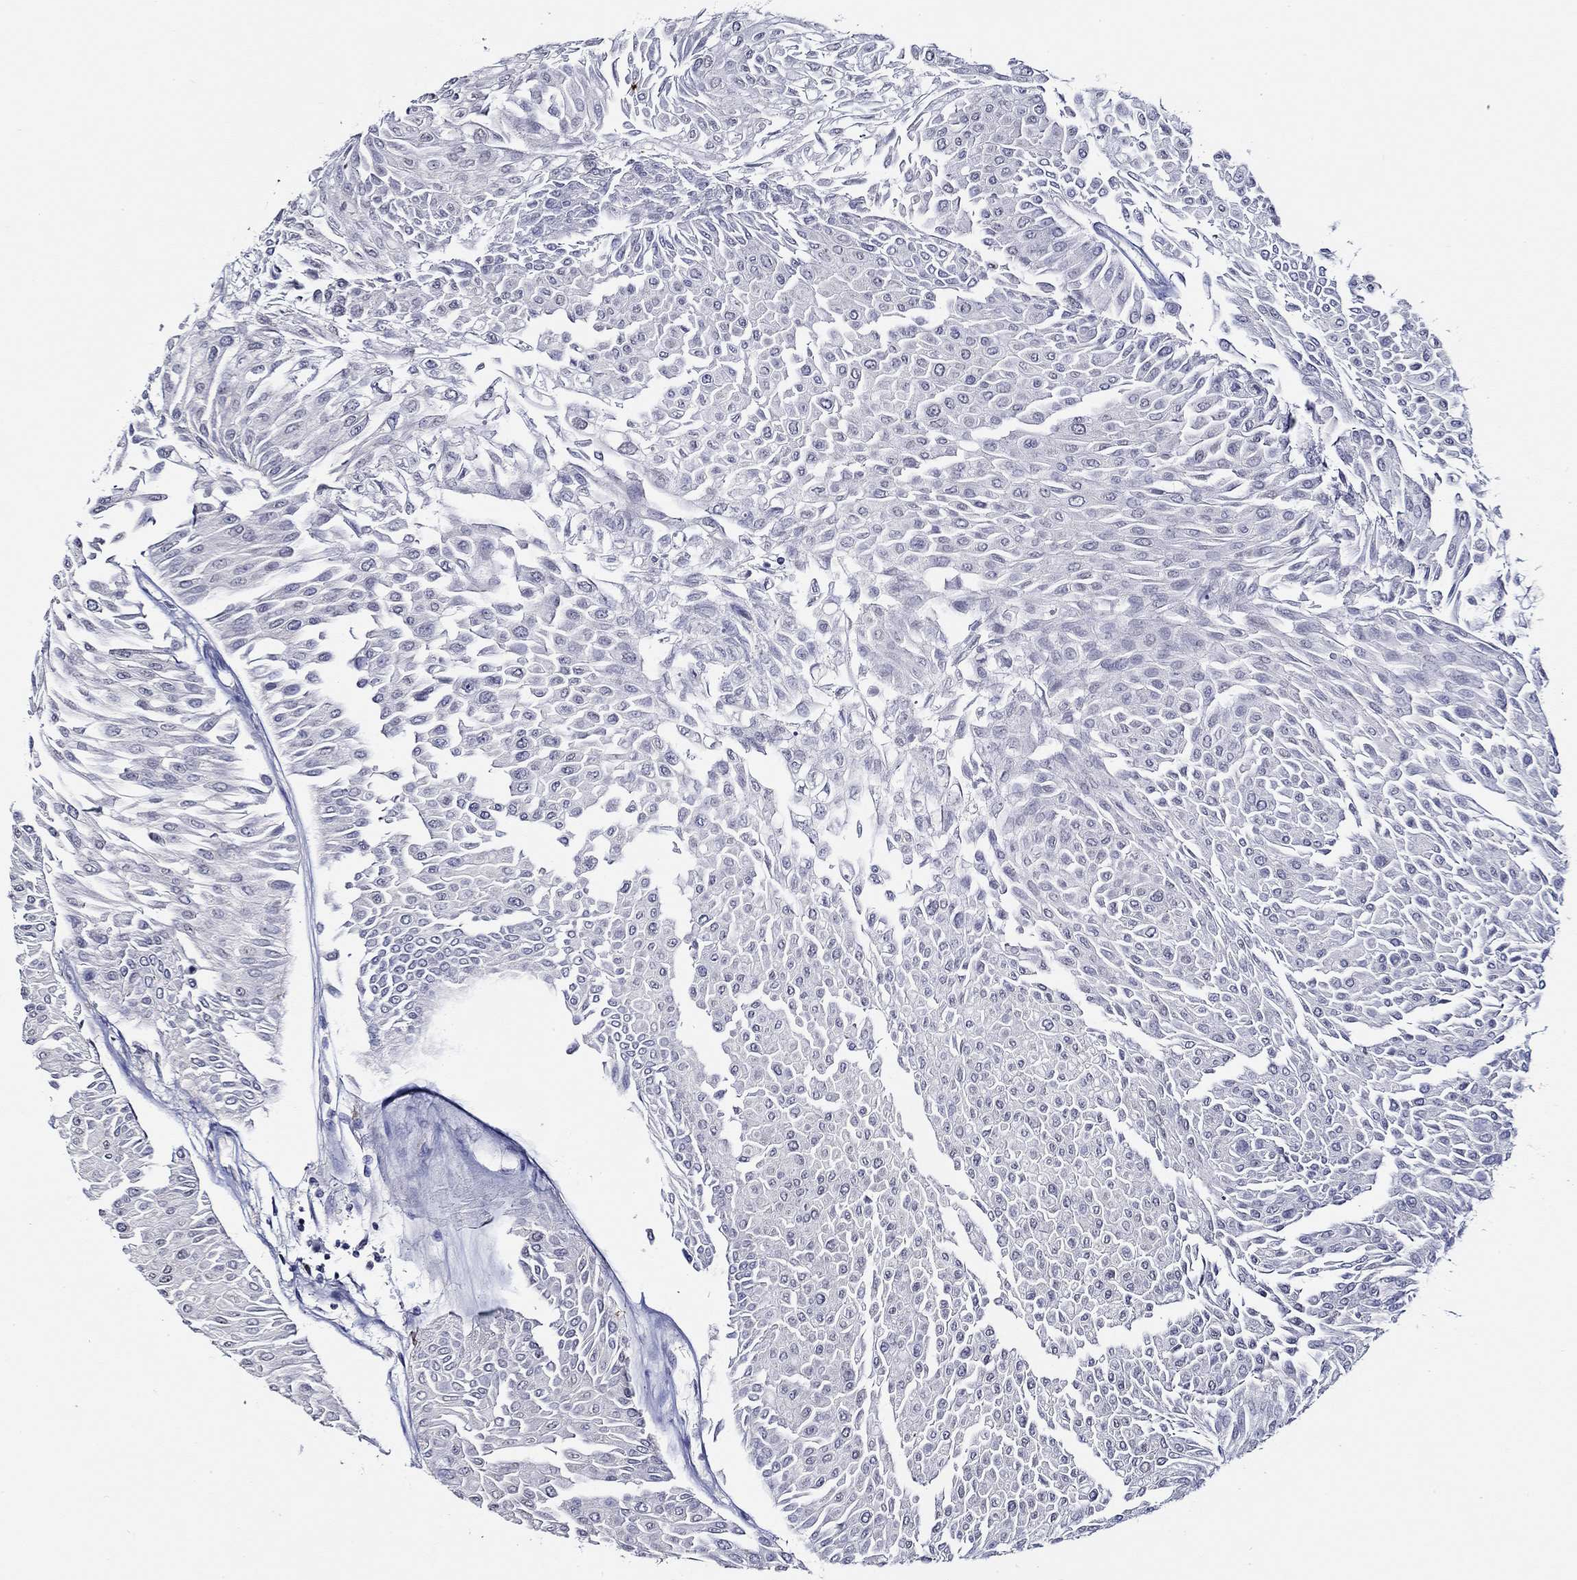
{"staining": {"intensity": "negative", "quantity": "none", "location": "none"}, "tissue": "urothelial cancer", "cell_type": "Tumor cells", "image_type": "cancer", "snomed": [{"axis": "morphology", "description": "Urothelial carcinoma, Low grade"}, {"axis": "topography", "description": "Urinary bladder"}], "caption": "High power microscopy photomicrograph of an IHC histopathology image of urothelial cancer, revealing no significant expression in tumor cells.", "gene": "GATA2", "patient": {"sex": "male", "age": 67}}